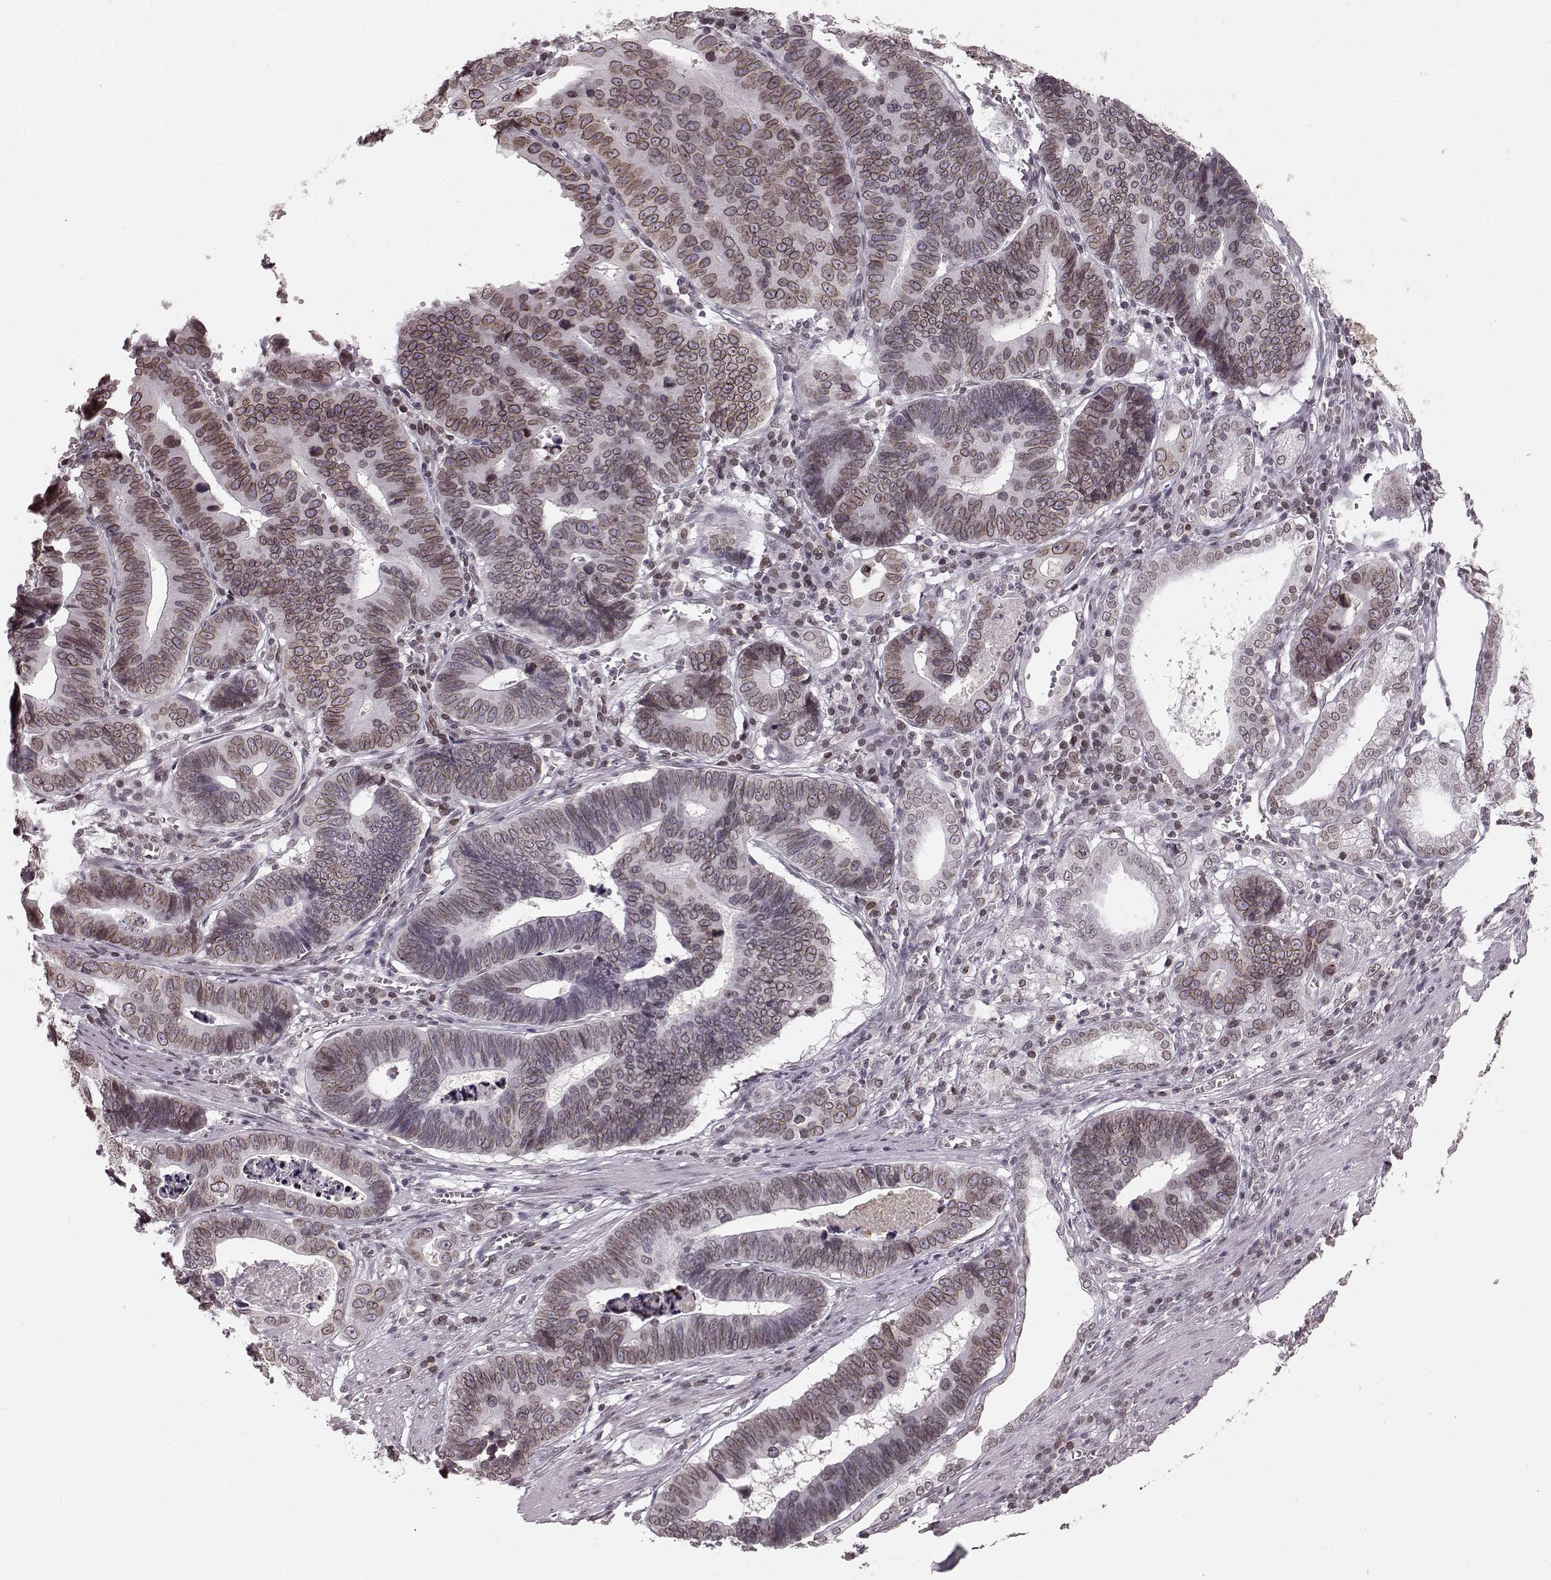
{"staining": {"intensity": "moderate", "quantity": "25%-75%", "location": "cytoplasmic/membranous,nuclear"}, "tissue": "stomach cancer", "cell_type": "Tumor cells", "image_type": "cancer", "snomed": [{"axis": "morphology", "description": "Adenocarcinoma, NOS"}, {"axis": "topography", "description": "Stomach"}], "caption": "High-power microscopy captured an immunohistochemistry photomicrograph of adenocarcinoma (stomach), revealing moderate cytoplasmic/membranous and nuclear positivity in about 25%-75% of tumor cells.", "gene": "DCAF12", "patient": {"sex": "male", "age": 84}}